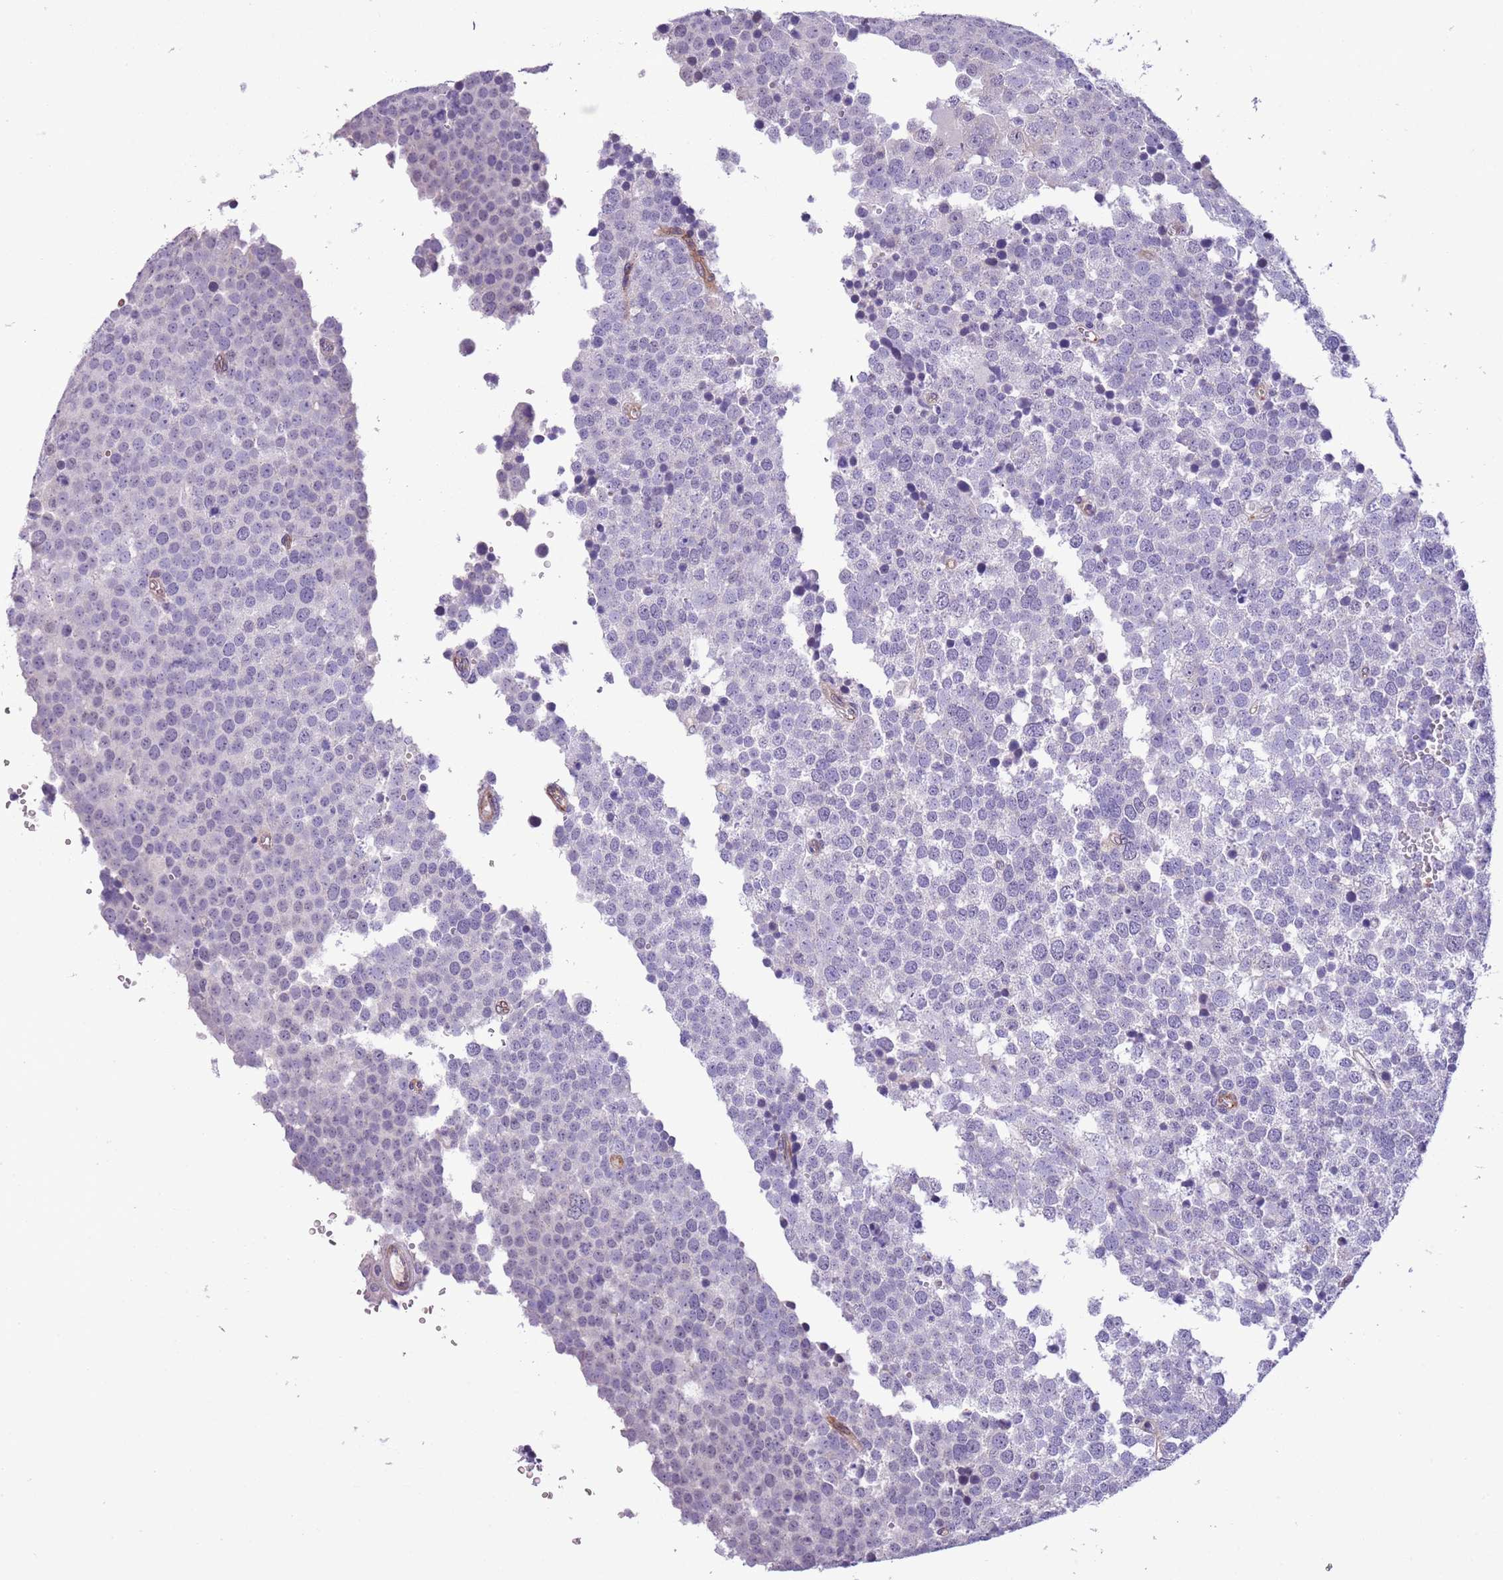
{"staining": {"intensity": "negative", "quantity": "none", "location": "none"}, "tissue": "testis cancer", "cell_type": "Tumor cells", "image_type": "cancer", "snomed": [{"axis": "morphology", "description": "Seminoma, NOS"}, {"axis": "topography", "description": "Testis"}], "caption": "Tumor cells show no significant positivity in testis cancer.", "gene": "MRPL32", "patient": {"sex": "male", "age": 71}}